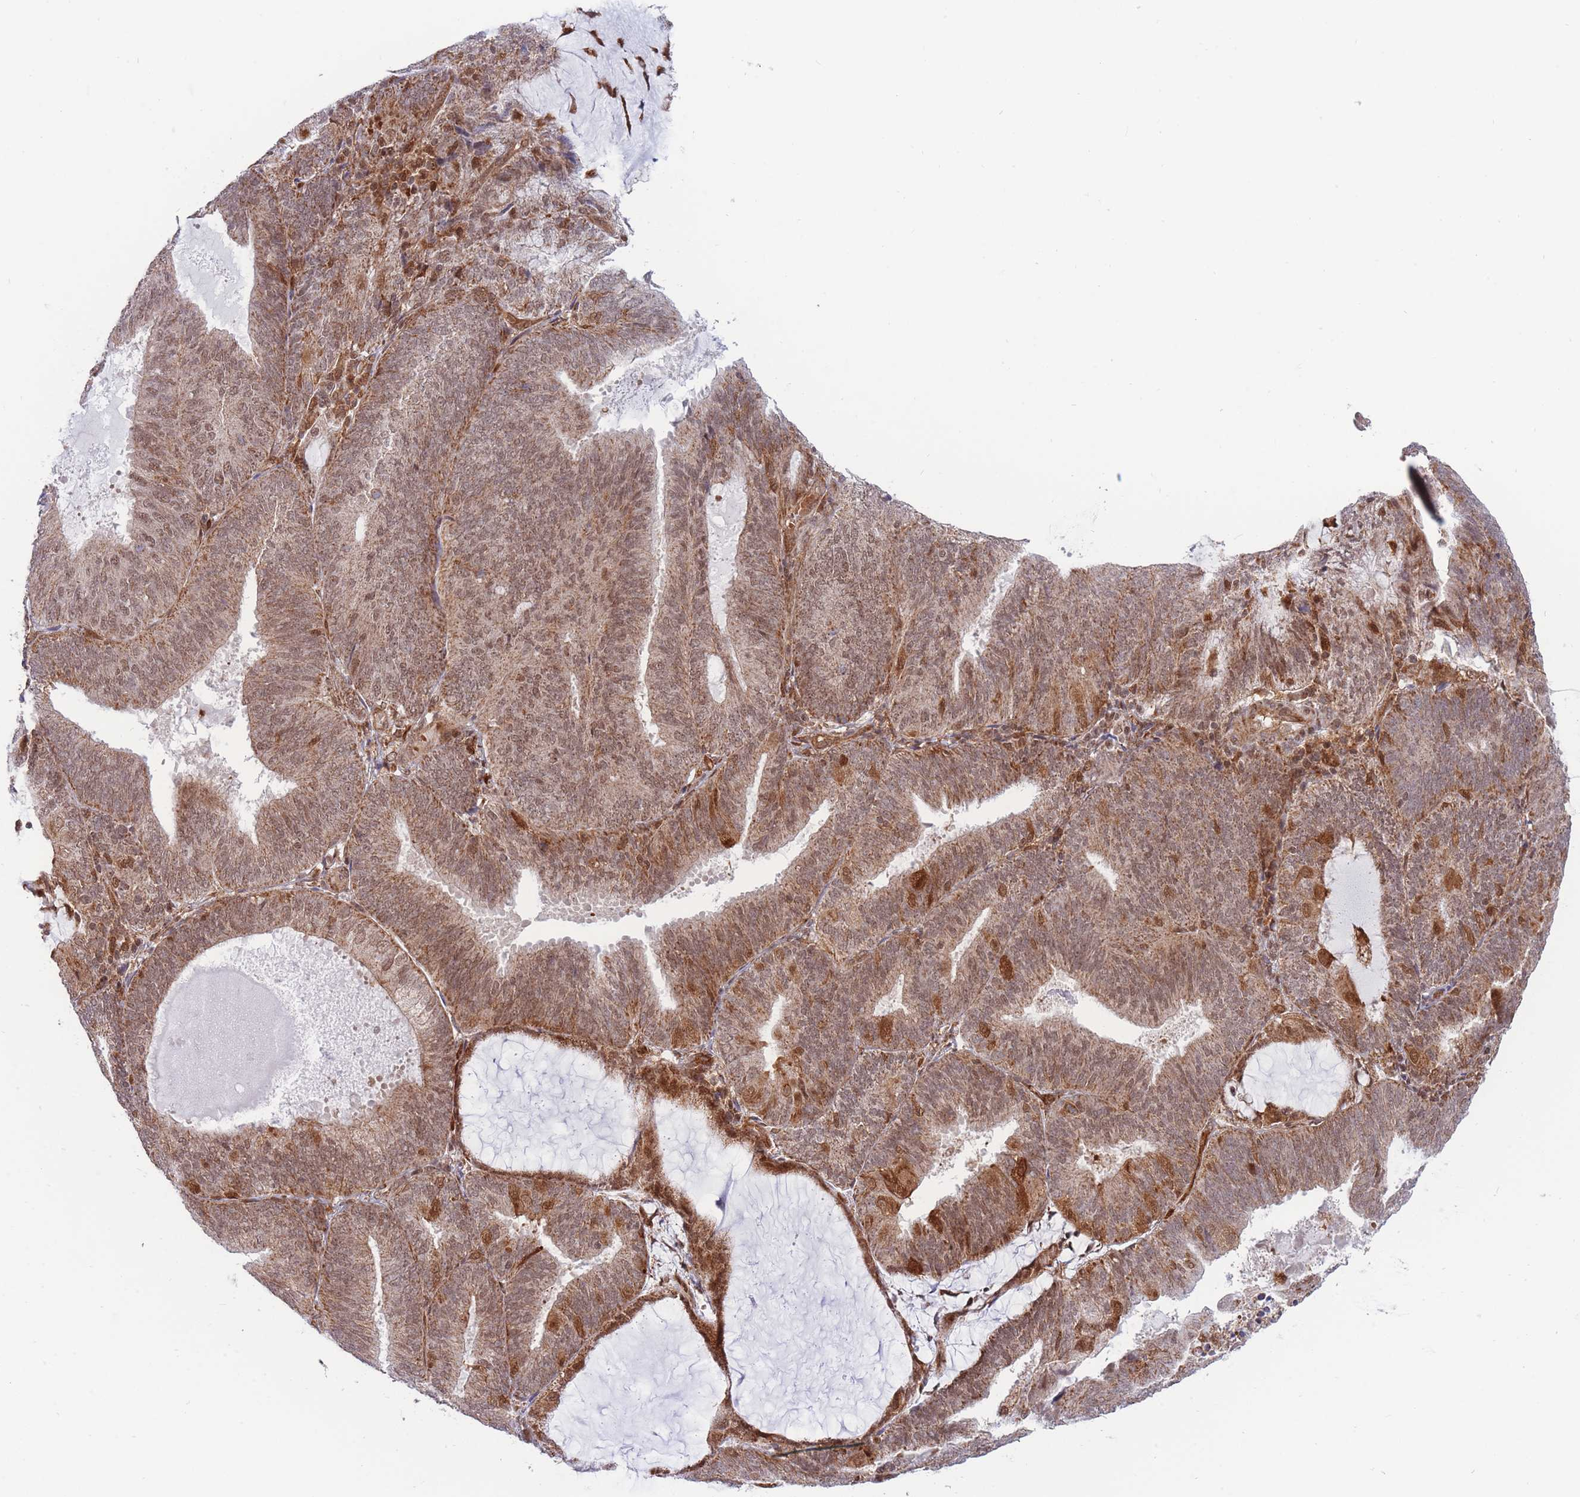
{"staining": {"intensity": "moderate", "quantity": ">75%", "location": "cytoplasmic/membranous,nuclear"}, "tissue": "endometrial cancer", "cell_type": "Tumor cells", "image_type": "cancer", "snomed": [{"axis": "morphology", "description": "Adenocarcinoma, NOS"}, {"axis": "topography", "description": "Endometrium"}], "caption": "Immunohistochemical staining of human endometrial adenocarcinoma shows medium levels of moderate cytoplasmic/membranous and nuclear positivity in about >75% of tumor cells.", "gene": "BOD1L1", "patient": {"sex": "female", "age": 81}}